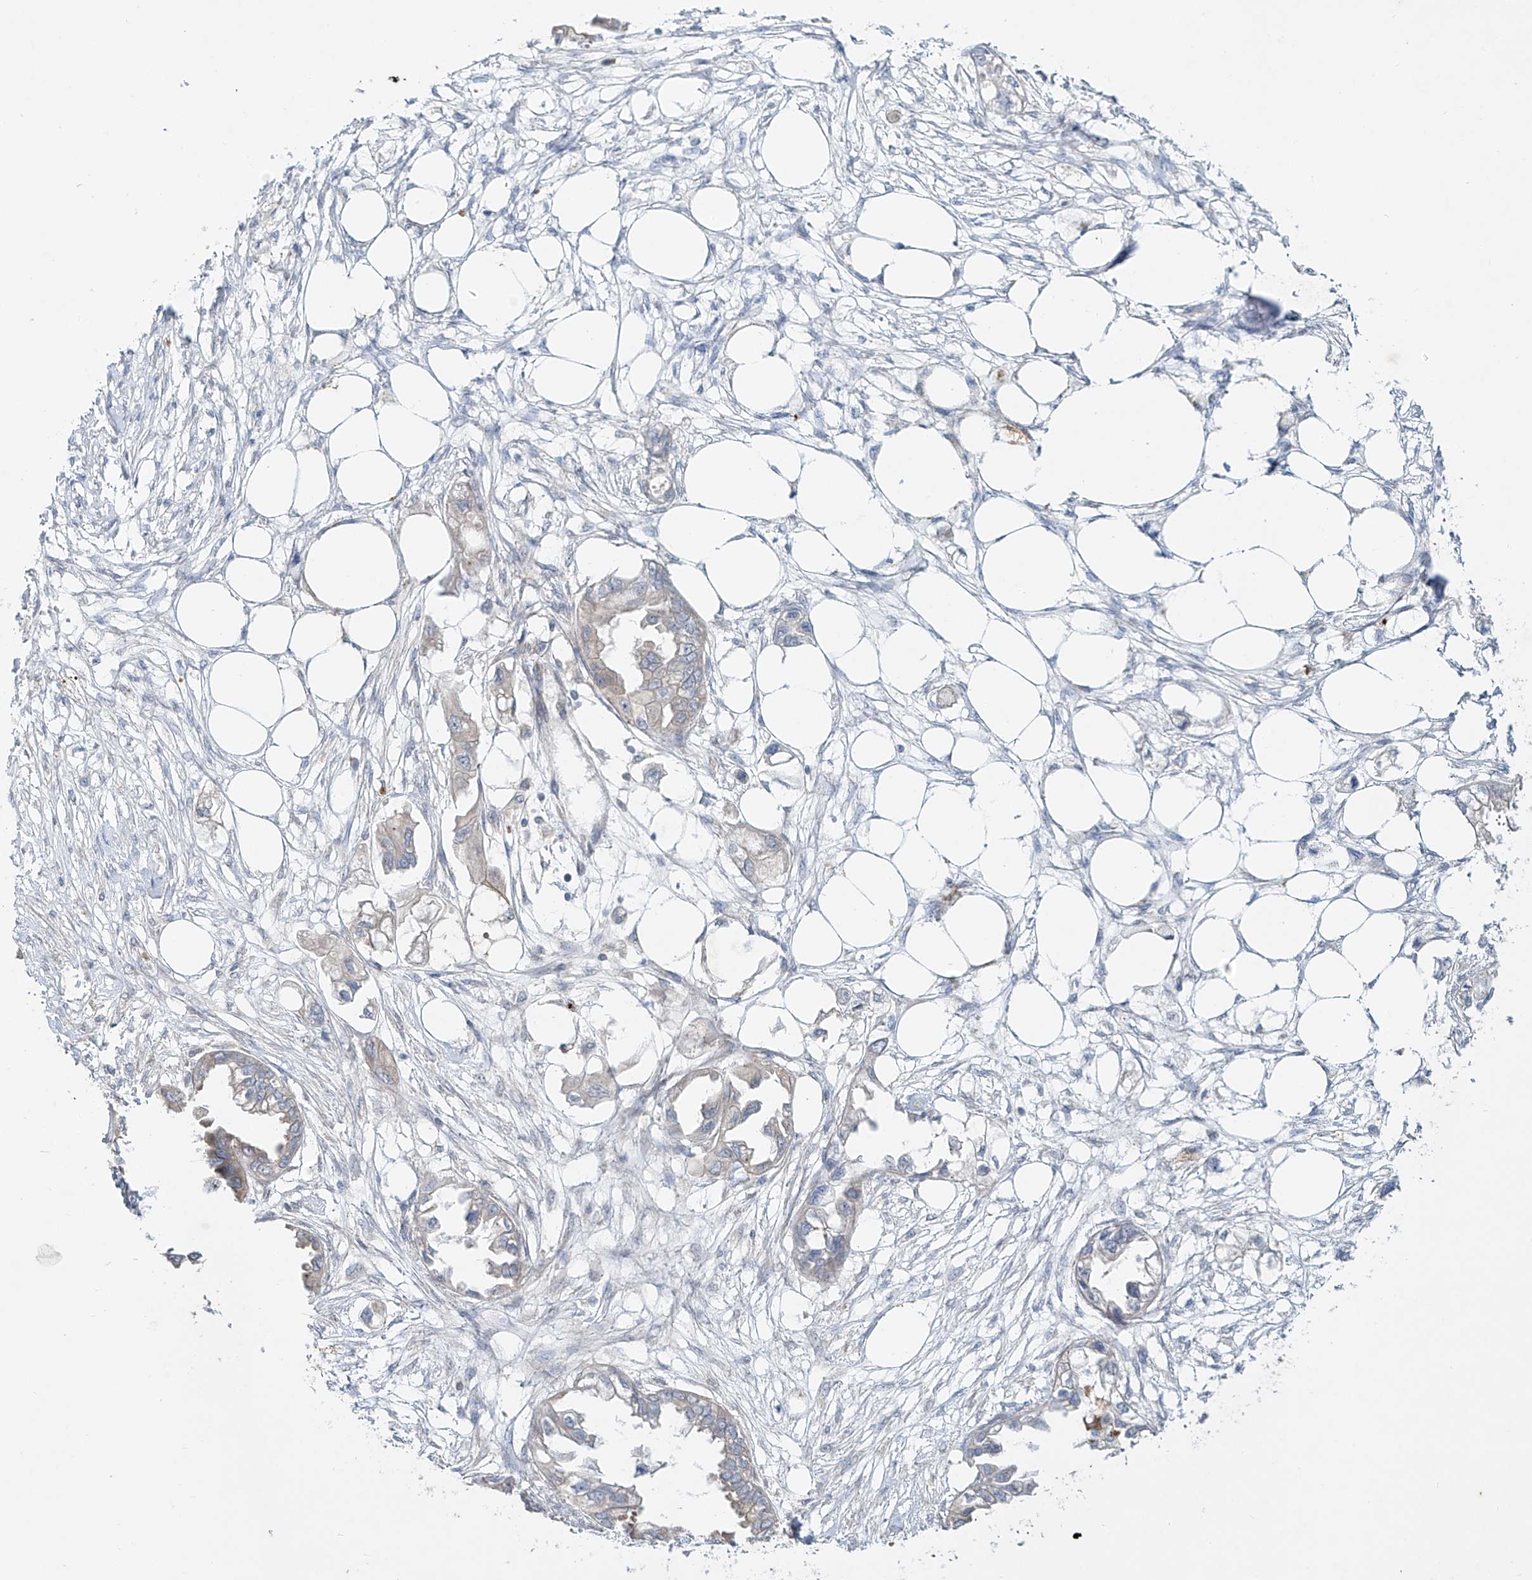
{"staining": {"intensity": "weak", "quantity": "<25%", "location": "cytoplasmic/membranous"}, "tissue": "endometrial cancer", "cell_type": "Tumor cells", "image_type": "cancer", "snomed": [{"axis": "morphology", "description": "Adenocarcinoma, NOS"}, {"axis": "morphology", "description": "Adenocarcinoma, metastatic, NOS"}, {"axis": "topography", "description": "Adipose tissue"}, {"axis": "topography", "description": "Endometrium"}], "caption": "Protein analysis of endometrial metastatic adenocarcinoma exhibits no significant staining in tumor cells.", "gene": "TJAP1", "patient": {"sex": "female", "age": 67}}